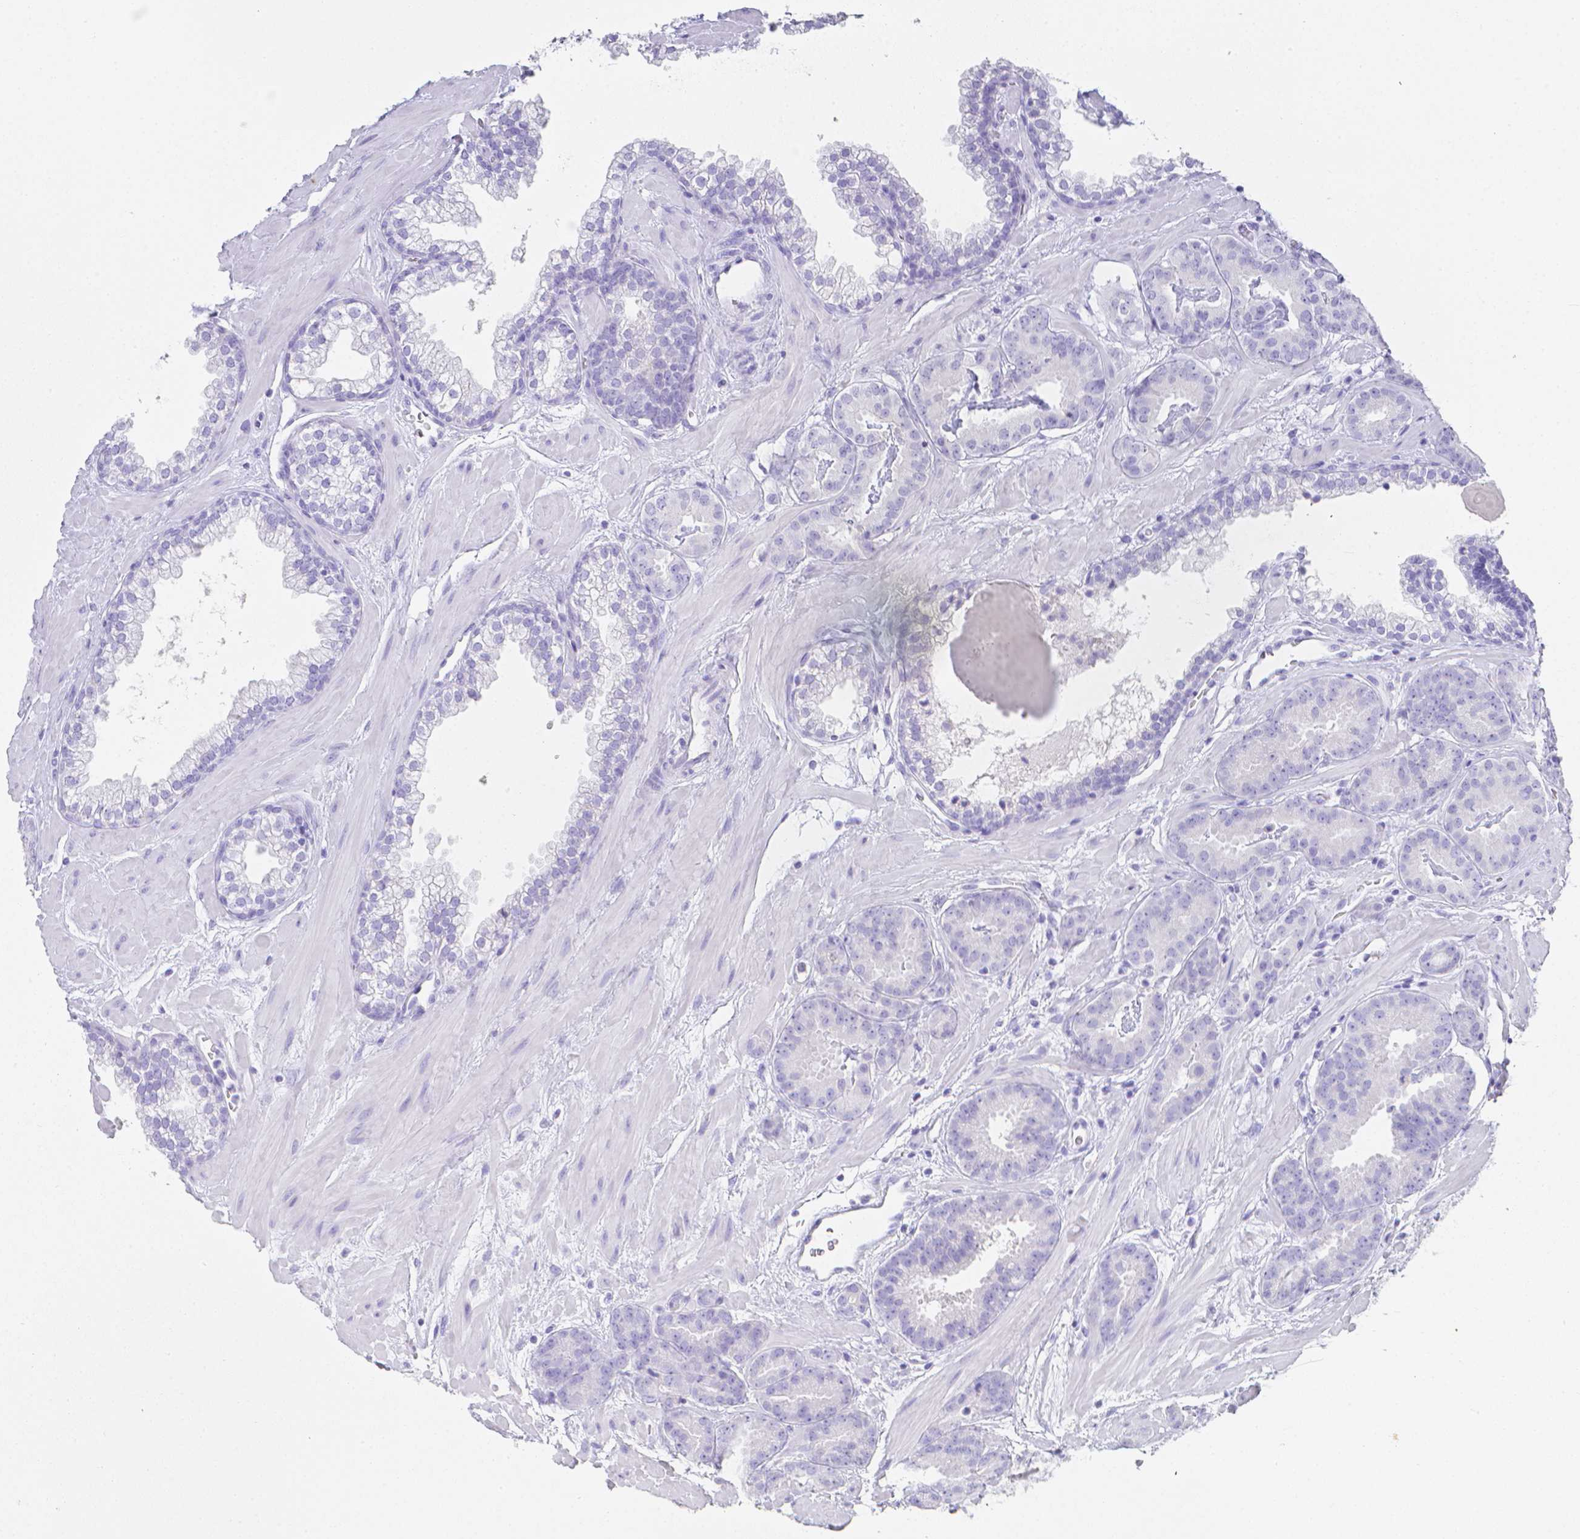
{"staining": {"intensity": "negative", "quantity": "none", "location": "none"}, "tissue": "prostate cancer", "cell_type": "Tumor cells", "image_type": "cancer", "snomed": [{"axis": "morphology", "description": "Adenocarcinoma, Low grade"}, {"axis": "topography", "description": "Prostate"}], "caption": "Immunohistochemistry photomicrograph of neoplastic tissue: human low-grade adenocarcinoma (prostate) stained with DAB (3,3'-diaminobenzidine) exhibits no significant protein positivity in tumor cells.", "gene": "LGALS4", "patient": {"sex": "male", "age": 62}}